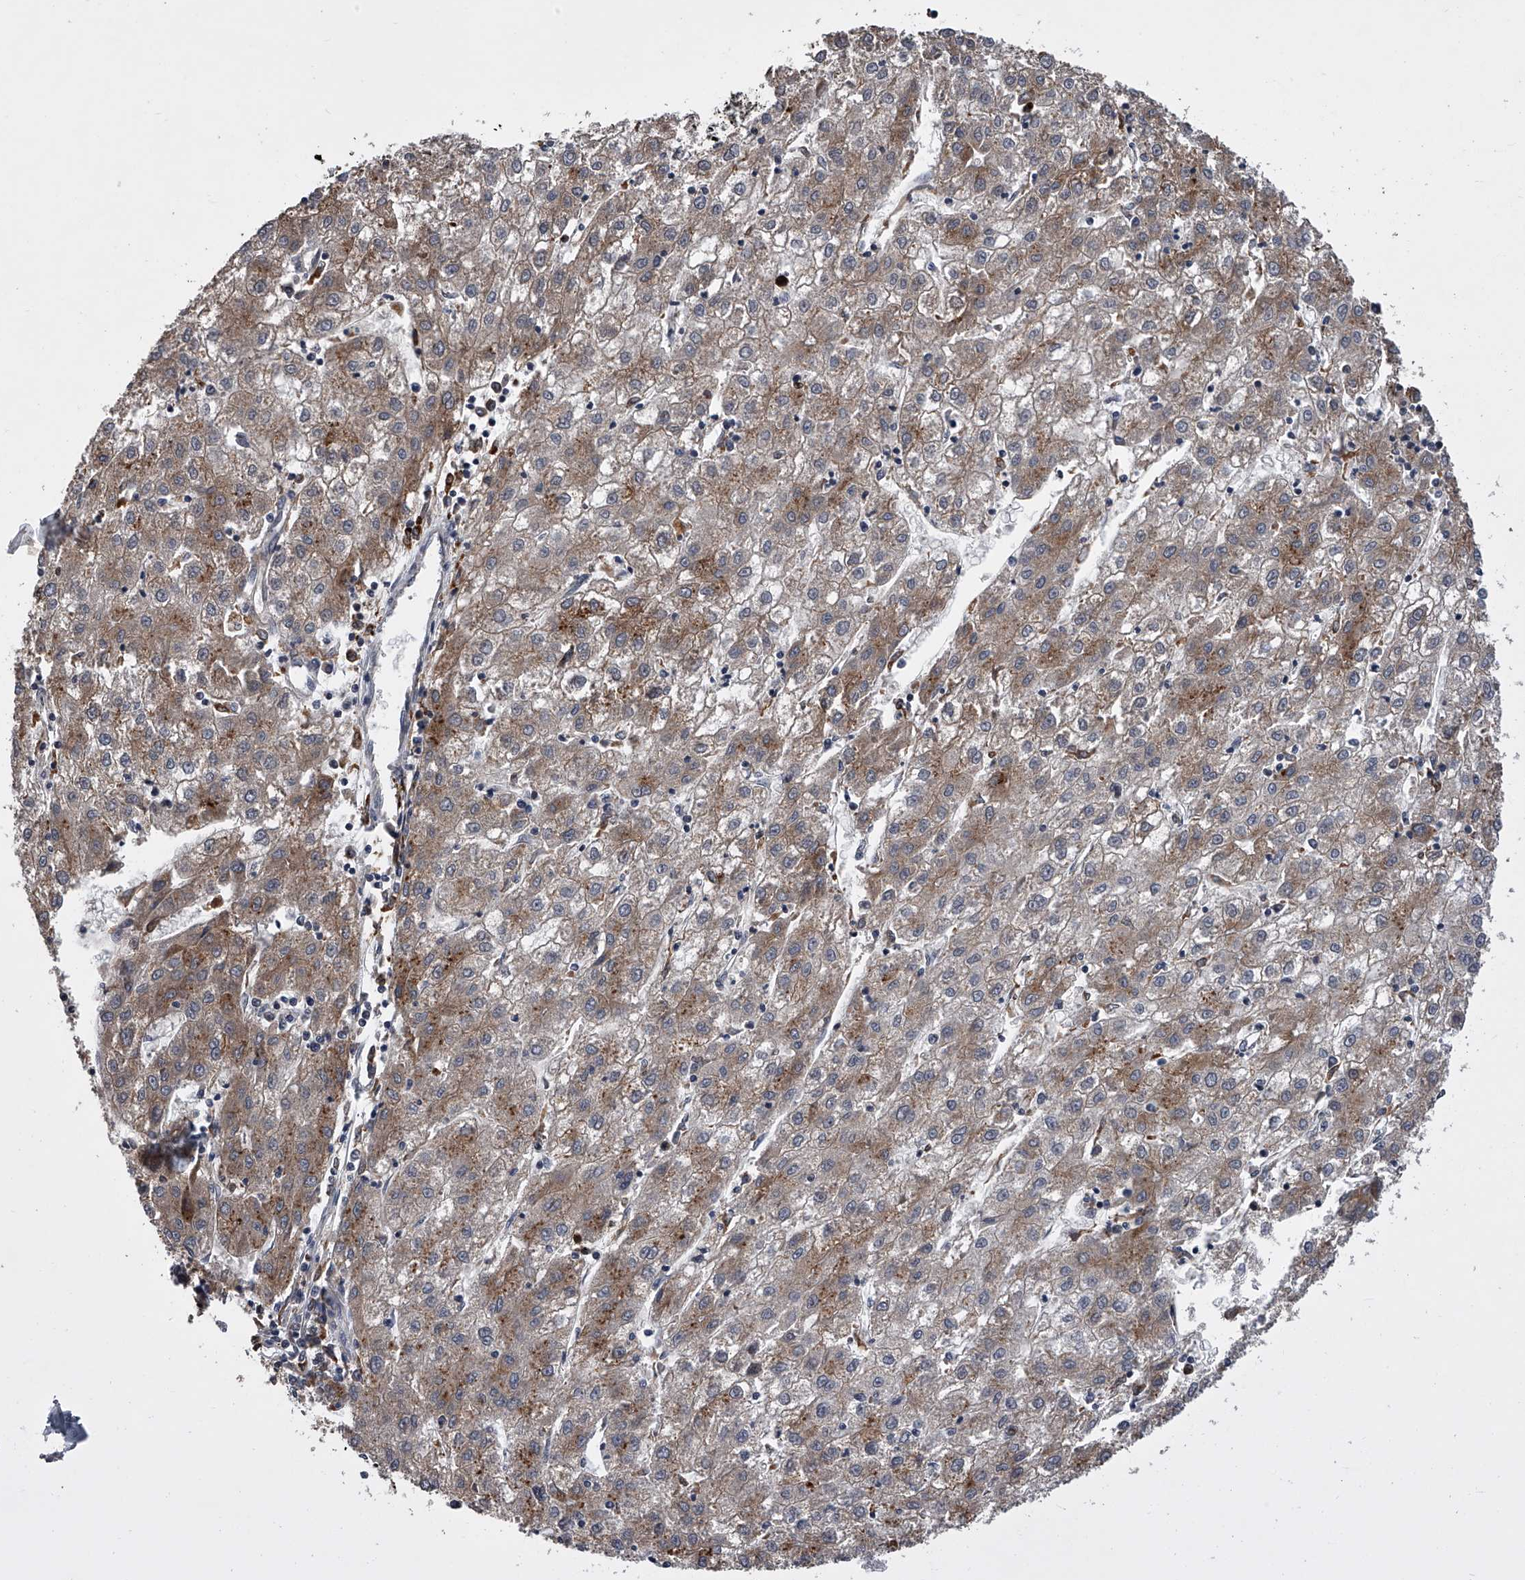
{"staining": {"intensity": "moderate", "quantity": "25%-75%", "location": "cytoplasmic/membranous"}, "tissue": "liver cancer", "cell_type": "Tumor cells", "image_type": "cancer", "snomed": [{"axis": "morphology", "description": "Carcinoma, Hepatocellular, NOS"}, {"axis": "topography", "description": "Liver"}], "caption": "DAB (3,3'-diaminobenzidine) immunohistochemical staining of hepatocellular carcinoma (liver) displays moderate cytoplasmic/membranous protein staining in approximately 25%-75% of tumor cells. (DAB IHC with brightfield microscopy, high magnification).", "gene": "TRIM8", "patient": {"sex": "male", "age": 72}}